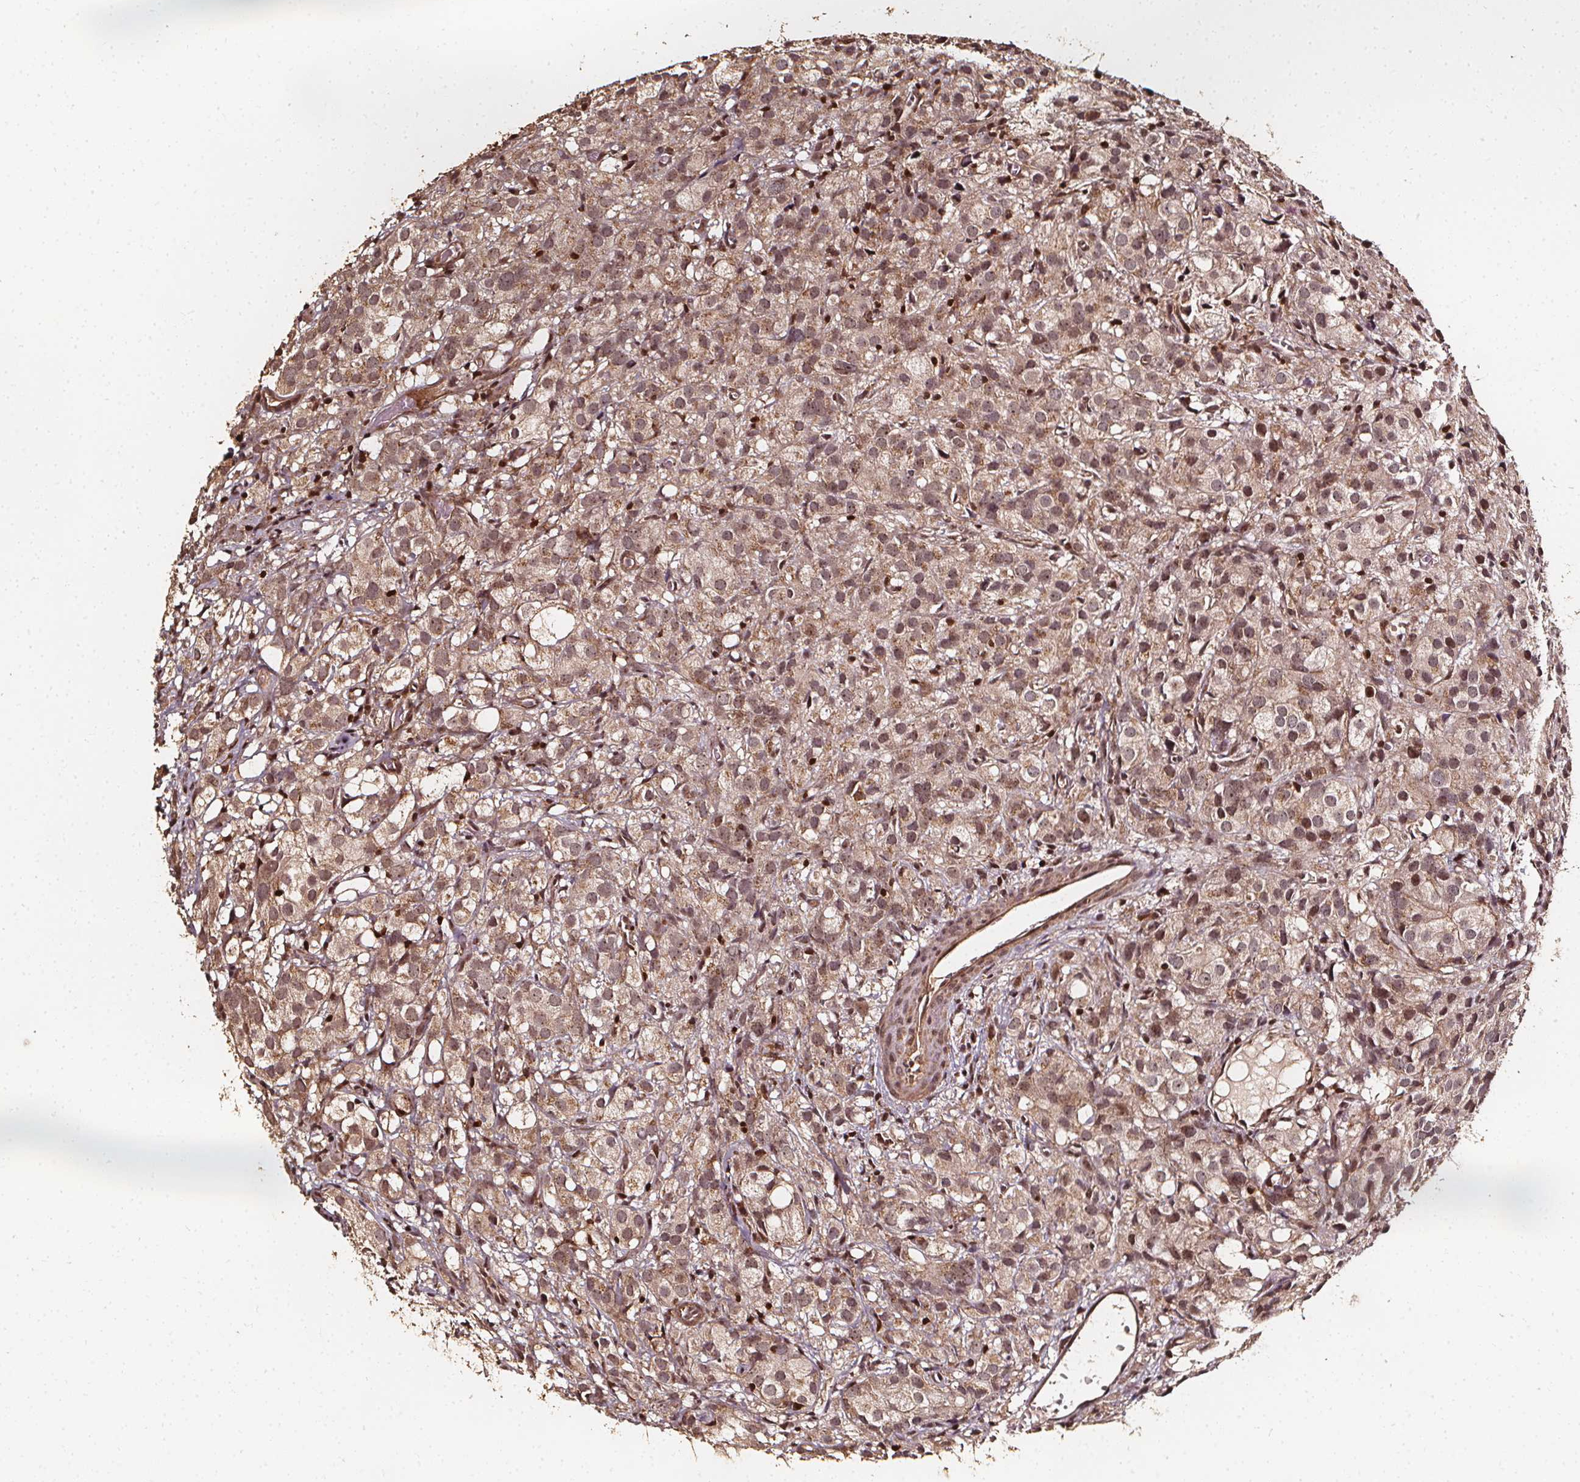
{"staining": {"intensity": "weak", "quantity": ">75%", "location": "nuclear"}, "tissue": "prostate cancer", "cell_type": "Tumor cells", "image_type": "cancer", "snomed": [{"axis": "morphology", "description": "Adenocarcinoma, High grade"}, {"axis": "topography", "description": "Prostate"}], "caption": "An immunohistochemistry micrograph of neoplastic tissue is shown. Protein staining in brown shows weak nuclear positivity in prostate cancer (high-grade adenocarcinoma) within tumor cells. The protein of interest is shown in brown color, while the nuclei are stained blue.", "gene": "EXOSC9", "patient": {"sex": "male", "age": 86}}